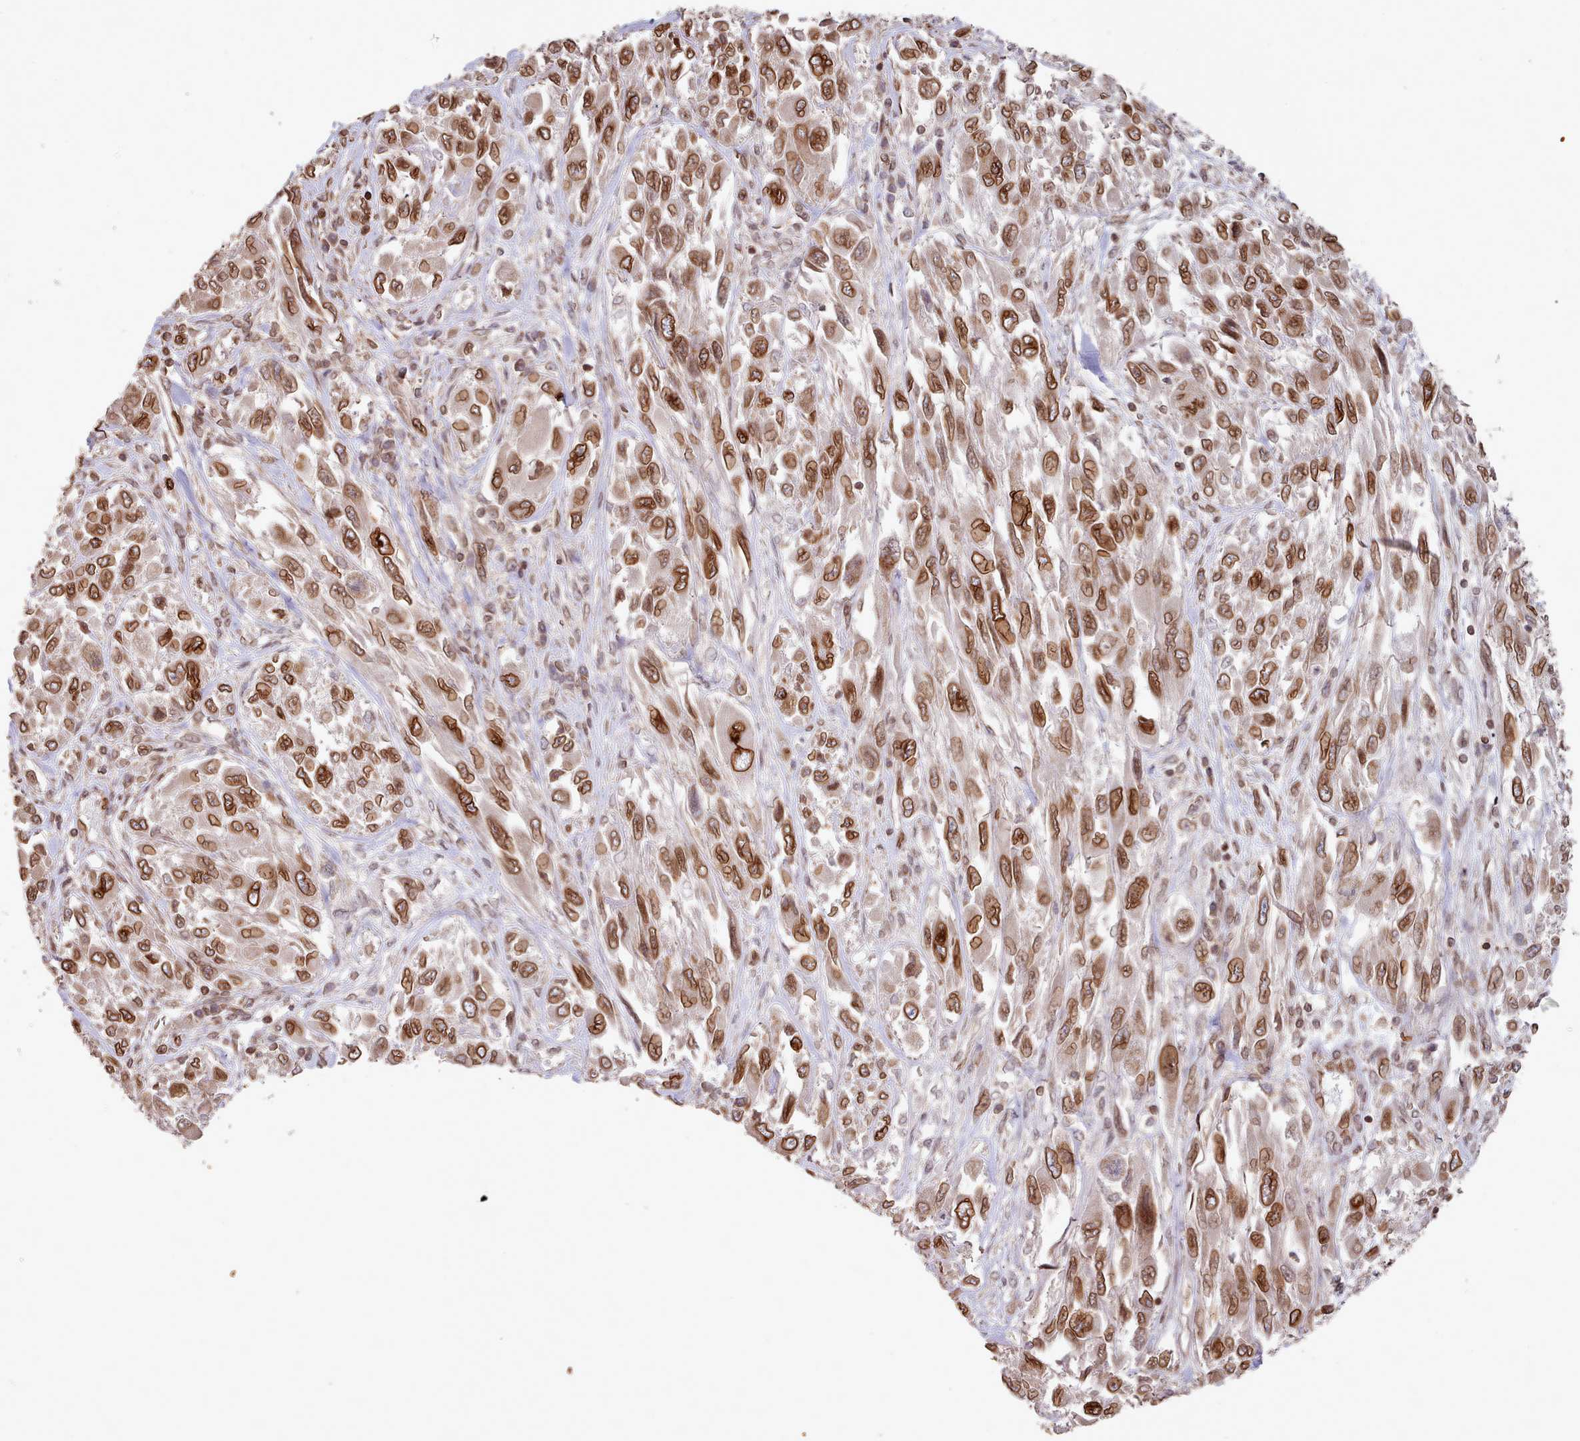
{"staining": {"intensity": "strong", "quantity": ">75%", "location": "cytoplasmic/membranous,nuclear"}, "tissue": "melanoma", "cell_type": "Tumor cells", "image_type": "cancer", "snomed": [{"axis": "morphology", "description": "Malignant melanoma, NOS"}, {"axis": "topography", "description": "Skin"}], "caption": "Brown immunohistochemical staining in melanoma displays strong cytoplasmic/membranous and nuclear positivity in approximately >75% of tumor cells.", "gene": "TOR1AIP1", "patient": {"sex": "female", "age": 91}}